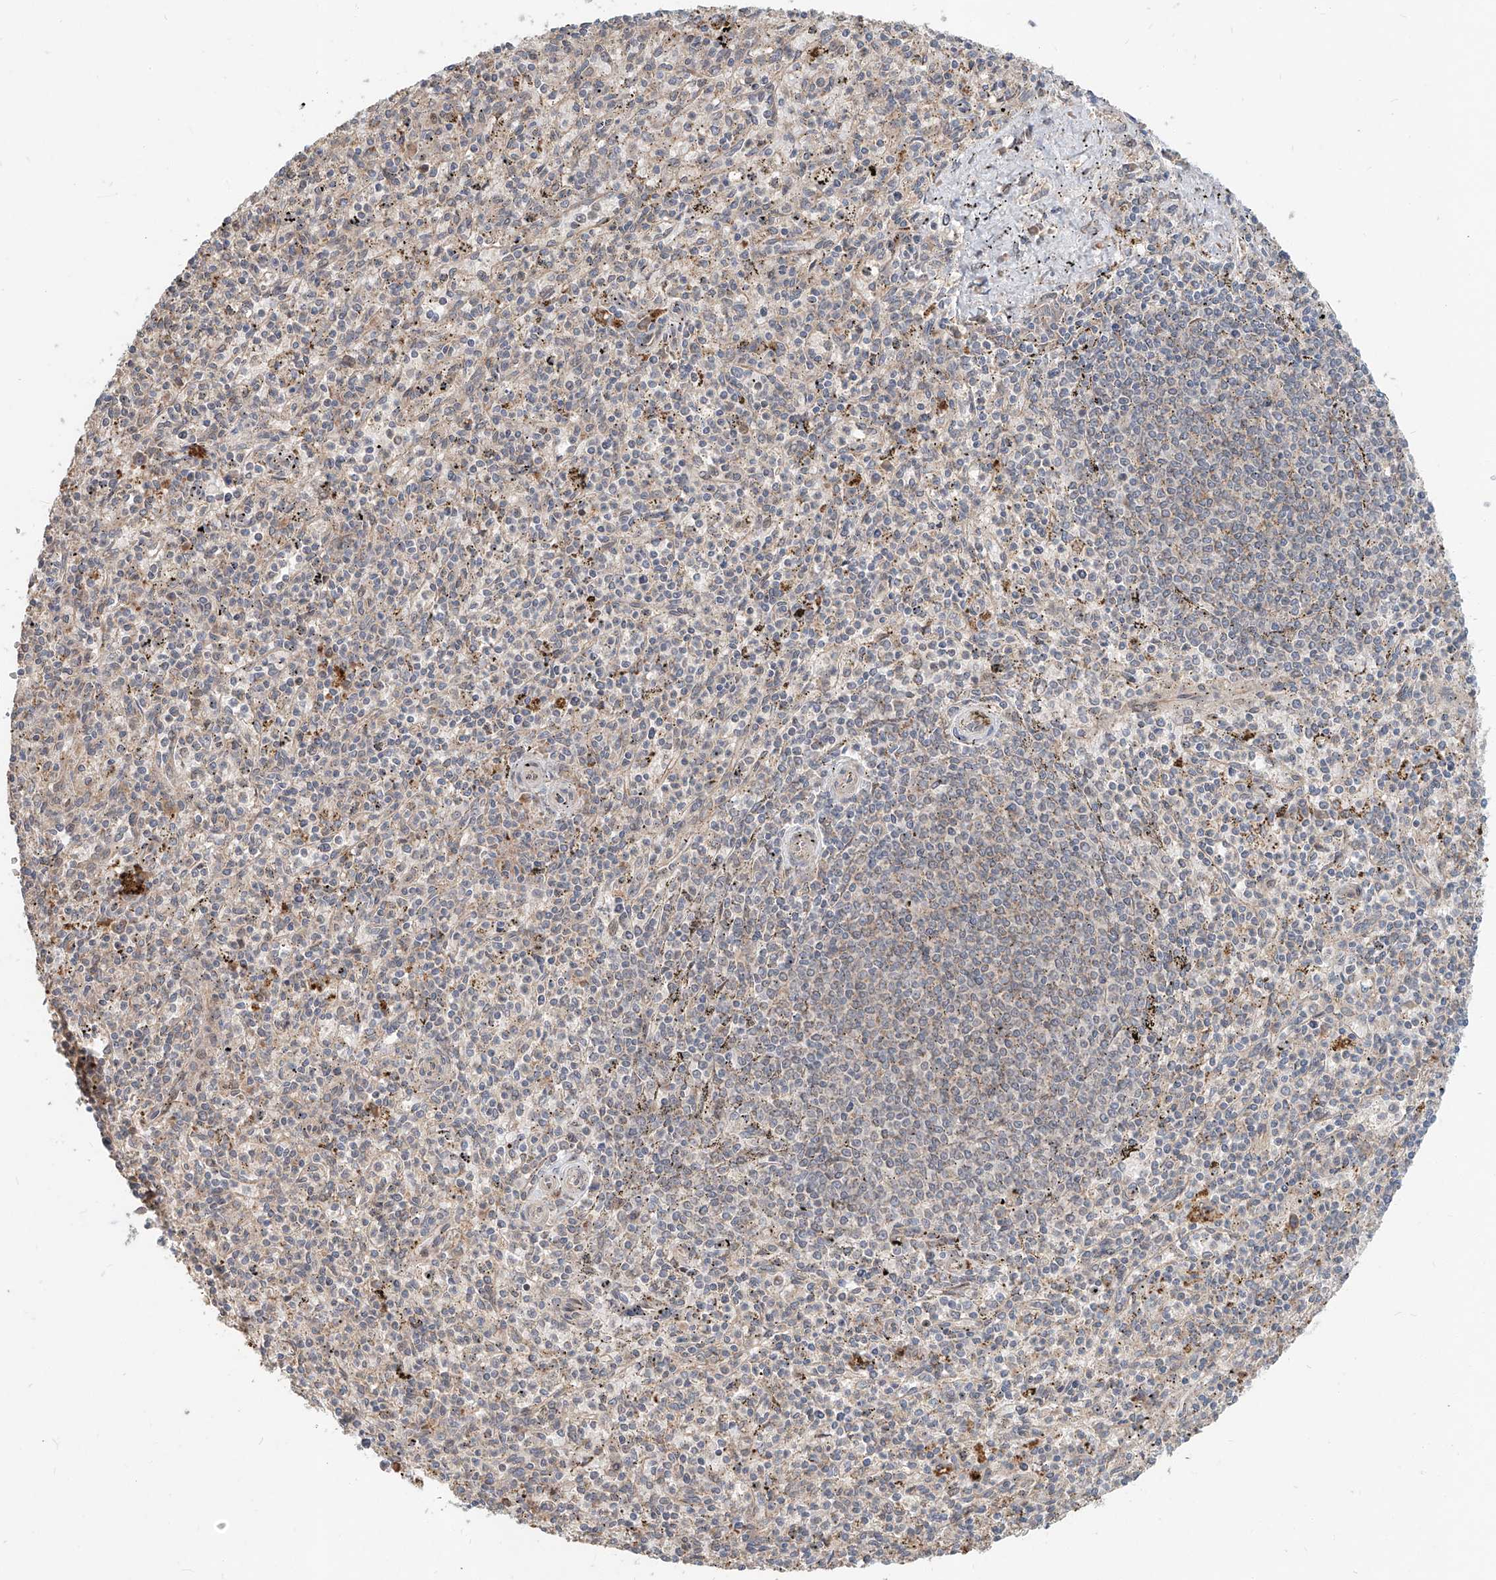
{"staining": {"intensity": "weak", "quantity": "<25%", "location": "cytoplasmic/membranous"}, "tissue": "spleen", "cell_type": "Cells in red pulp", "image_type": "normal", "snomed": [{"axis": "morphology", "description": "Normal tissue, NOS"}, {"axis": "topography", "description": "Spleen"}], "caption": "Immunohistochemistry (IHC) micrograph of normal spleen: spleen stained with DAB reveals no significant protein expression in cells in red pulp.", "gene": "STX19", "patient": {"sex": "male", "age": 72}}